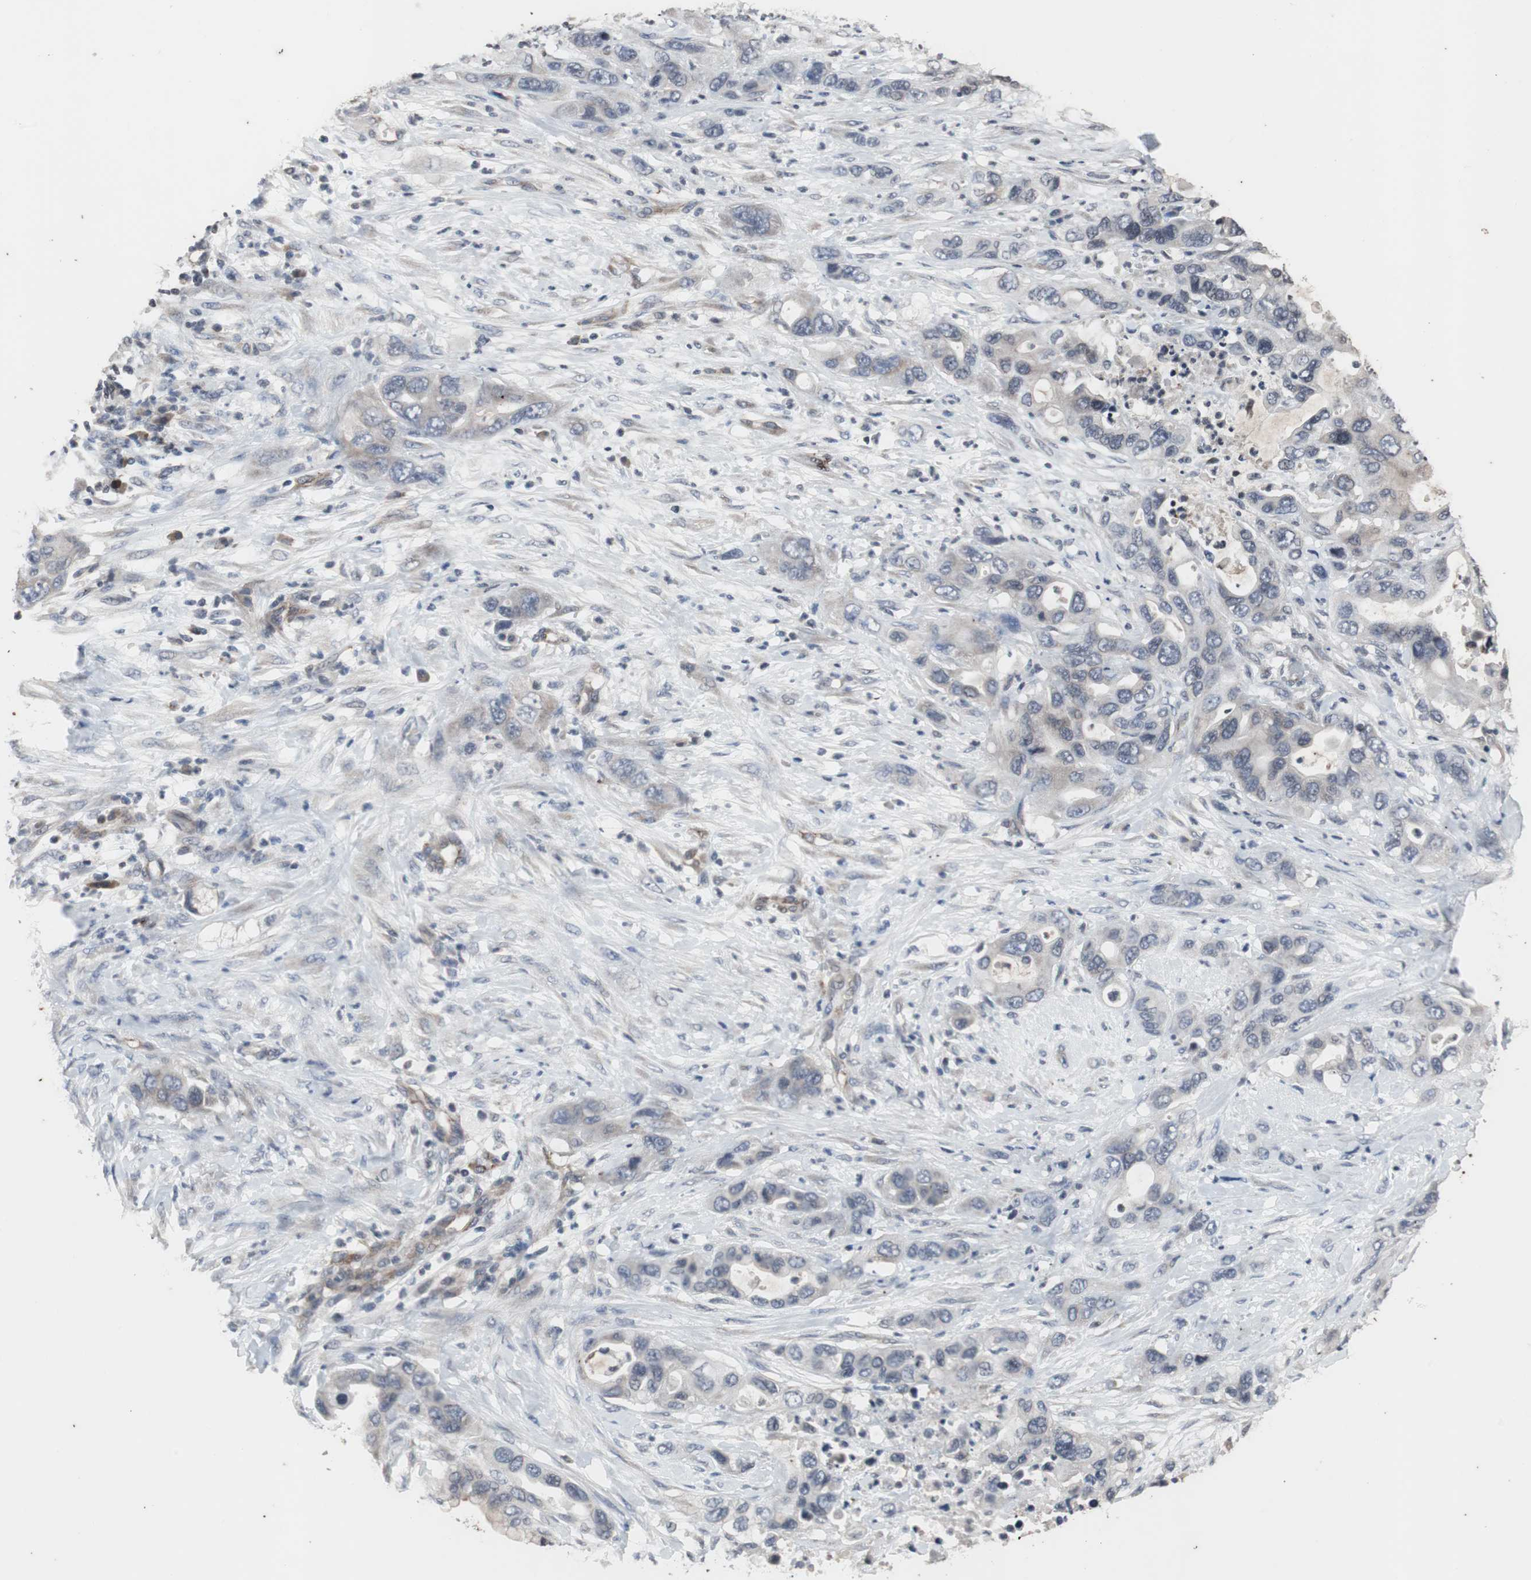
{"staining": {"intensity": "weak", "quantity": "25%-75%", "location": "cytoplasmic/membranous"}, "tissue": "pancreatic cancer", "cell_type": "Tumor cells", "image_type": "cancer", "snomed": [{"axis": "morphology", "description": "Adenocarcinoma, NOS"}, {"axis": "topography", "description": "Pancreas"}], "caption": "About 25%-75% of tumor cells in human pancreatic adenocarcinoma demonstrate weak cytoplasmic/membranous protein expression as visualized by brown immunohistochemical staining.", "gene": "CRADD", "patient": {"sex": "female", "age": 71}}